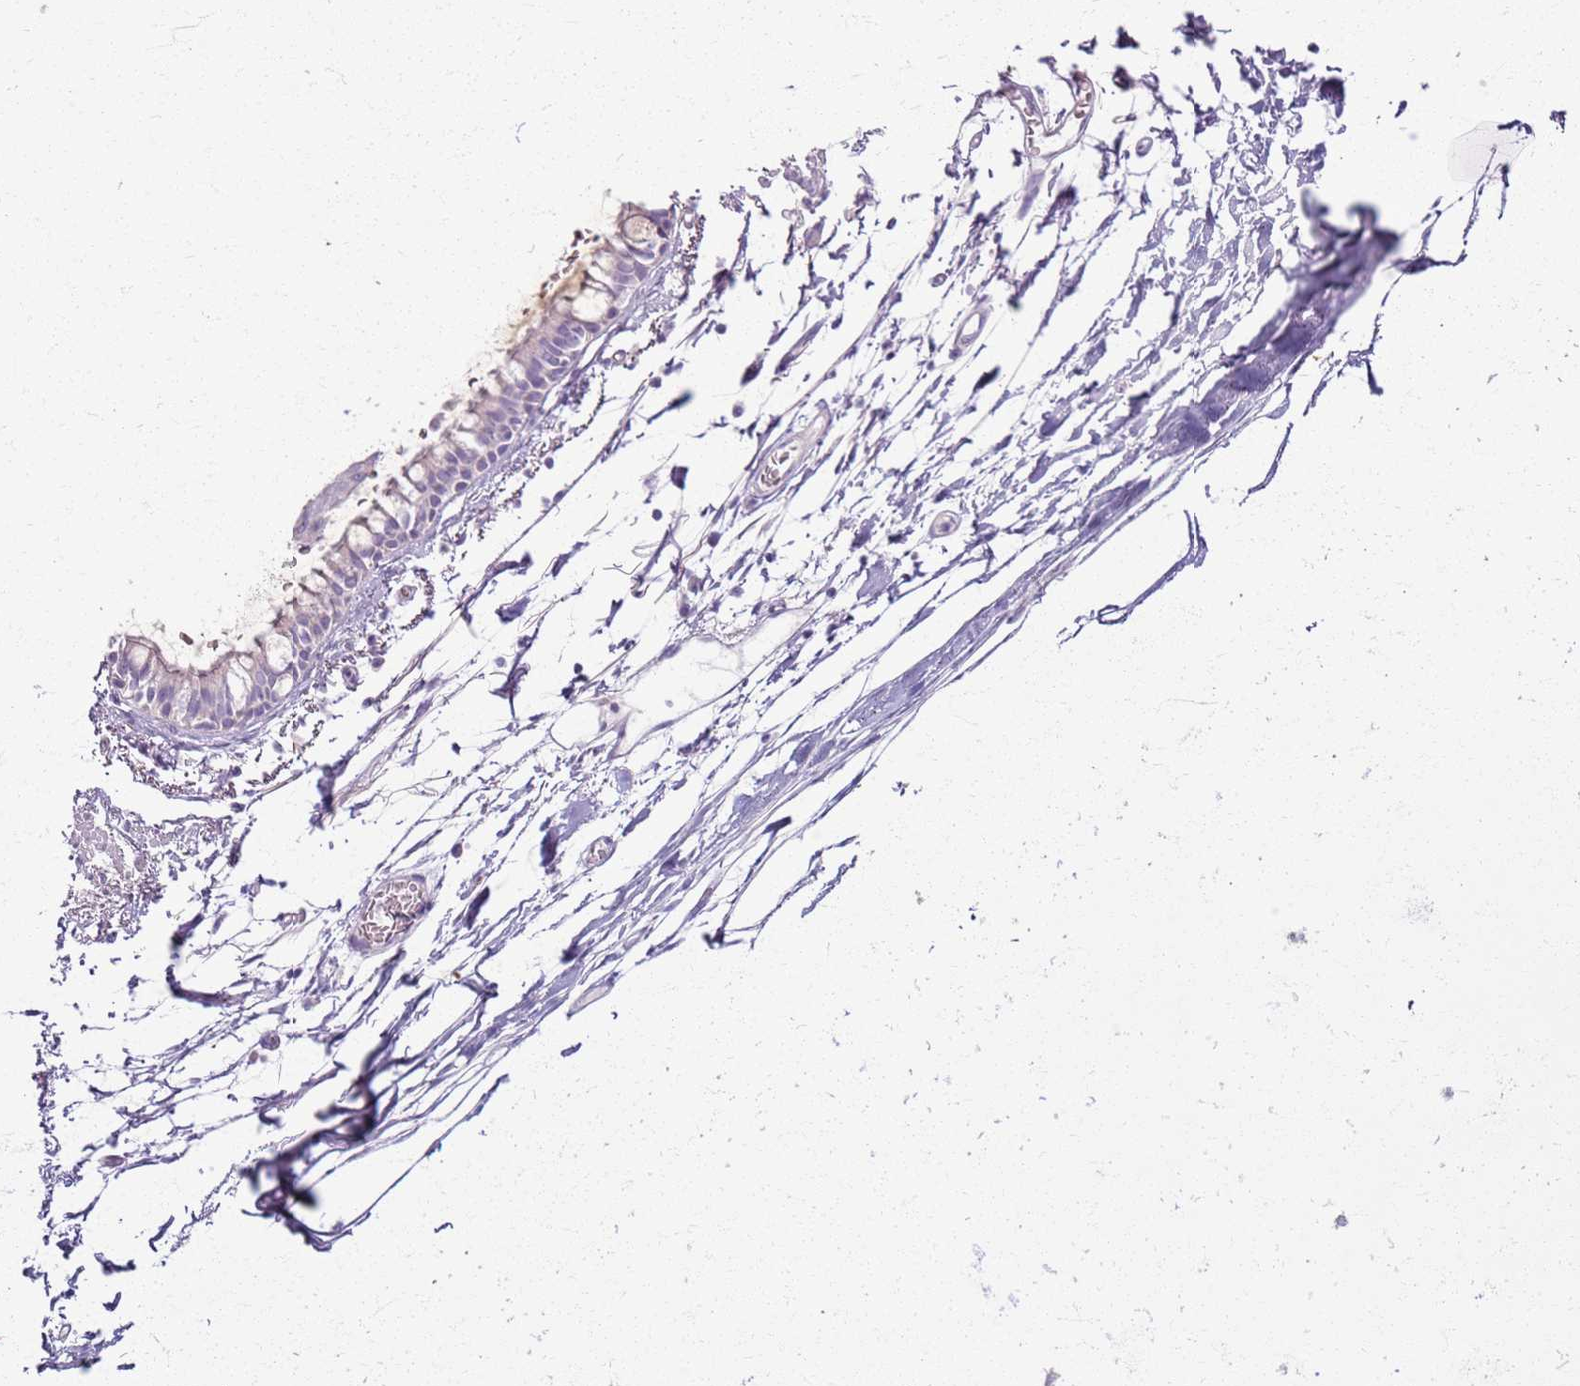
{"staining": {"intensity": "weak", "quantity": "<25%", "location": "cytoplasmic/membranous"}, "tissue": "bronchus", "cell_type": "Respiratory epithelial cells", "image_type": "normal", "snomed": [{"axis": "morphology", "description": "Normal tissue, NOS"}, {"axis": "topography", "description": "Cartilage tissue"}], "caption": "DAB (3,3'-diaminobenzidine) immunohistochemical staining of unremarkable bronchus exhibits no significant positivity in respiratory epithelial cells.", "gene": "CSRP3", "patient": {"sex": "male", "age": 63}}